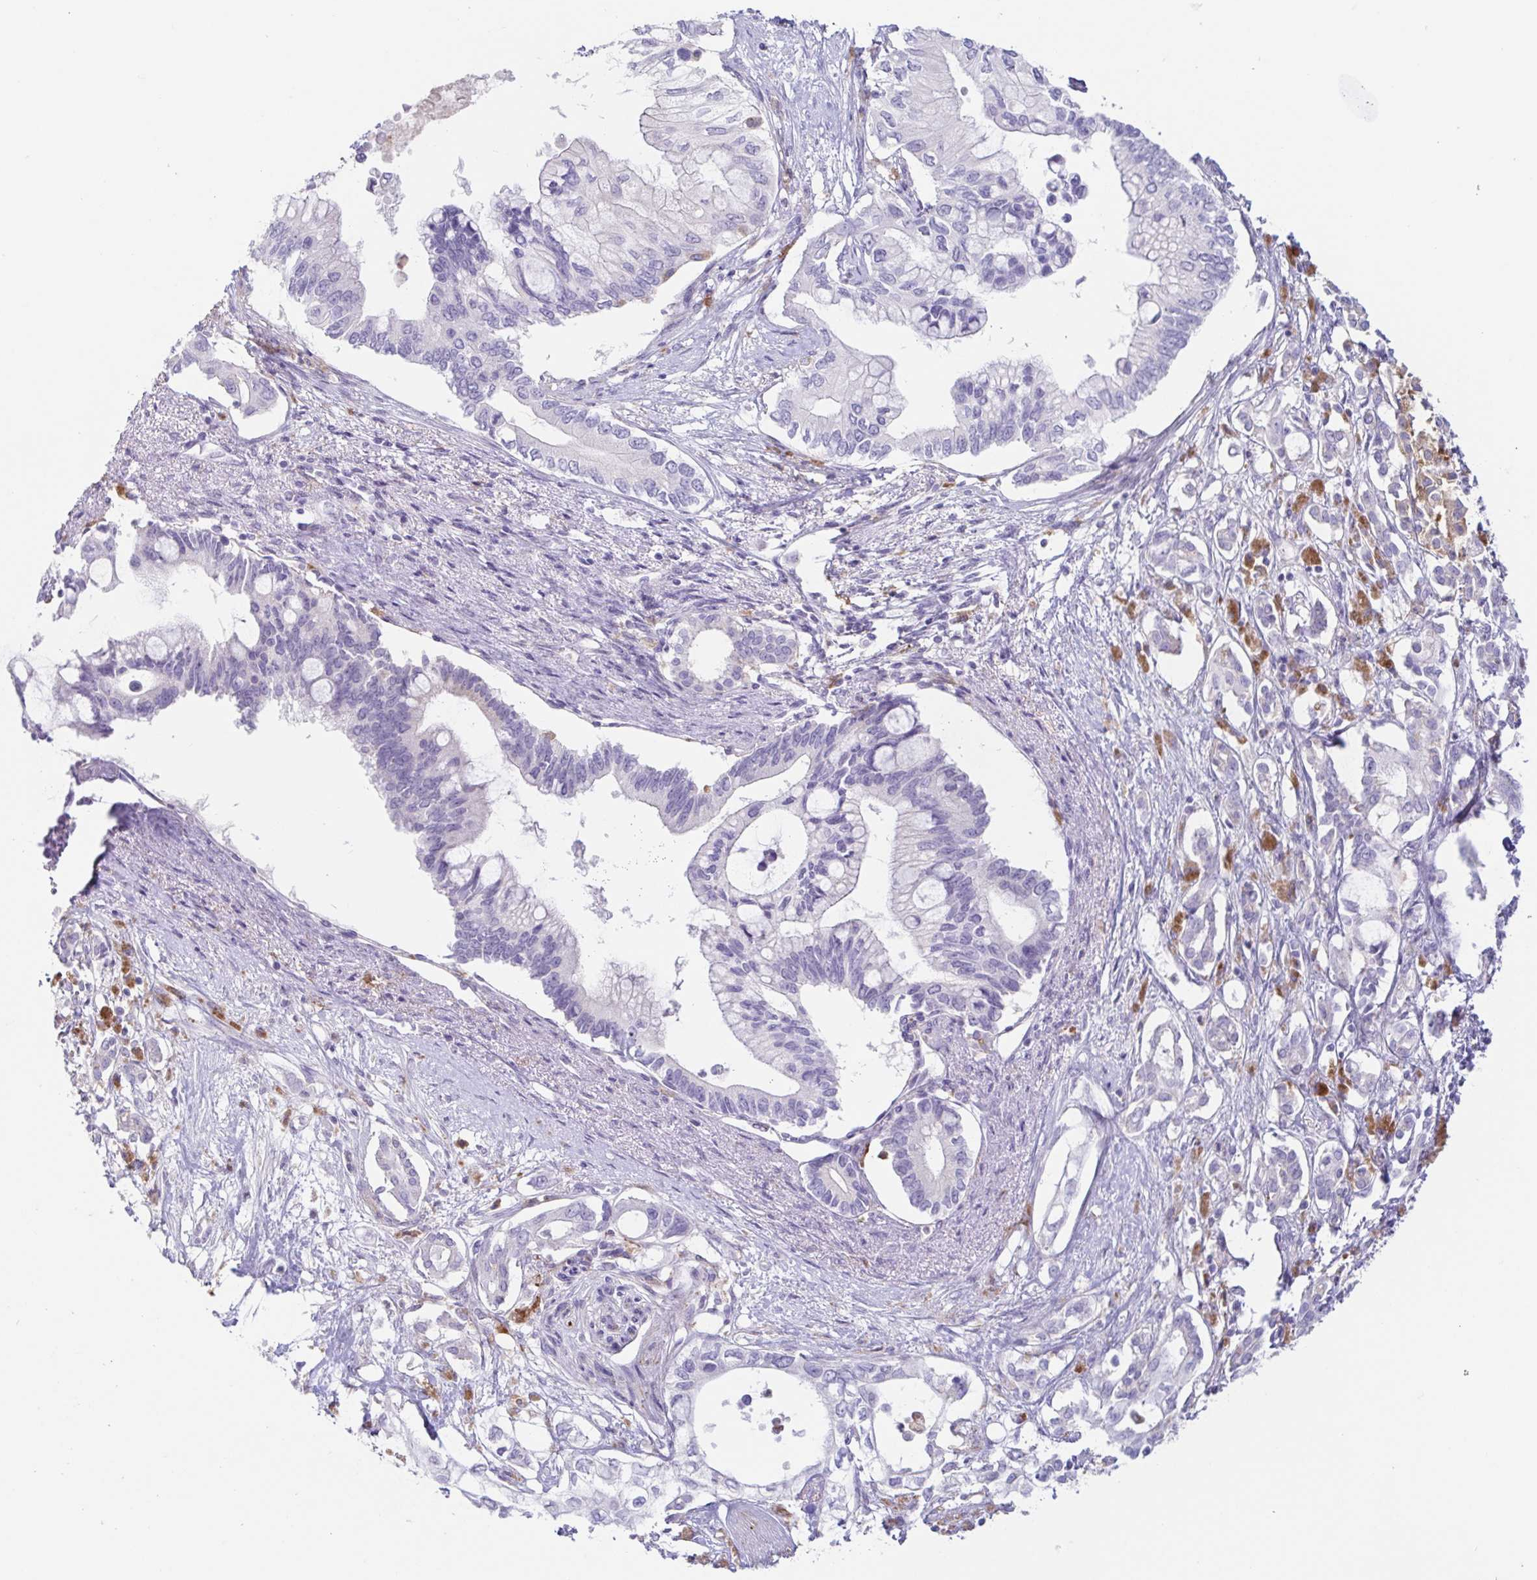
{"staining": {"intensity": "negative", "quantity": "none", "location": "none"}, "tissue": "pancreatic cancer", "cell_type": "Tumor cells", "image_type": "cancer", "snomed": [{"axis": "morphology", "description": "Adenocarcinoma, NOS"}, {"axis": "topography", "description": "Pancreas"}], "caption": "An IHC histopathology image of pancreatic cancer (adenocarcinoma) is shown. There is no staining in tumor cells of pancreatic cancer (adenocarcinoma).", "gene": "ATP6V1G2", "patient": {"sex": "female", "age": 63}}